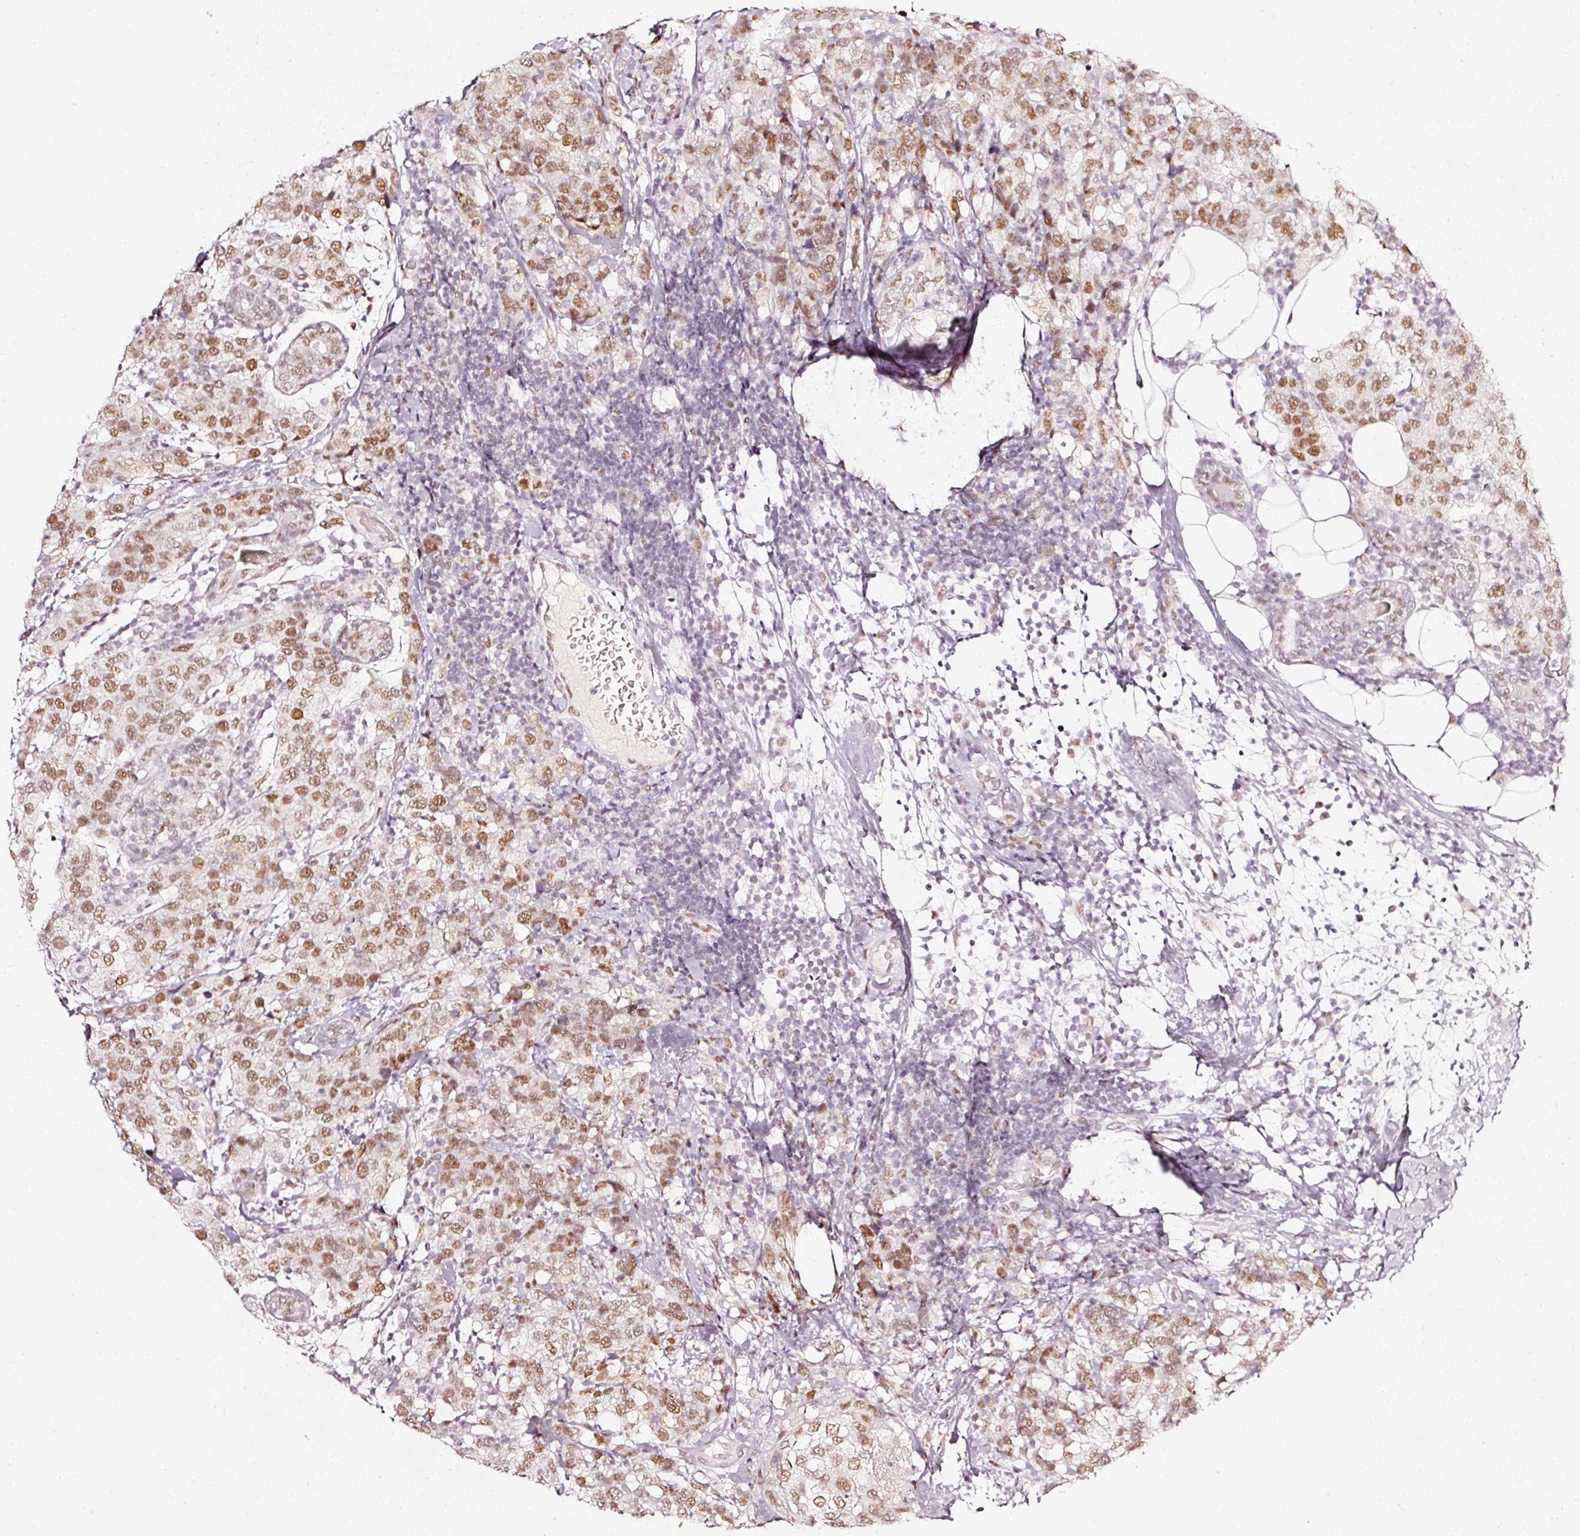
{"staining": {"intensity": "moderate", "quantity": ">75%", "location": "nuclear"}, "tissue": "breast cancer", "cell_type": "Tumor cells", "image_type": "cancer", "snomed": [{"axis": "morphology", "description": "Lobular carcinoma"}, {"axis": "topography", "description": "Breast"}], "caption": "Tumor cells reveal moderate nuclear expression in about >75% of cells in breast lobular carcinoma.", "gene": "PPP1R10", "patient": {"sex": "female", "age": 59}}